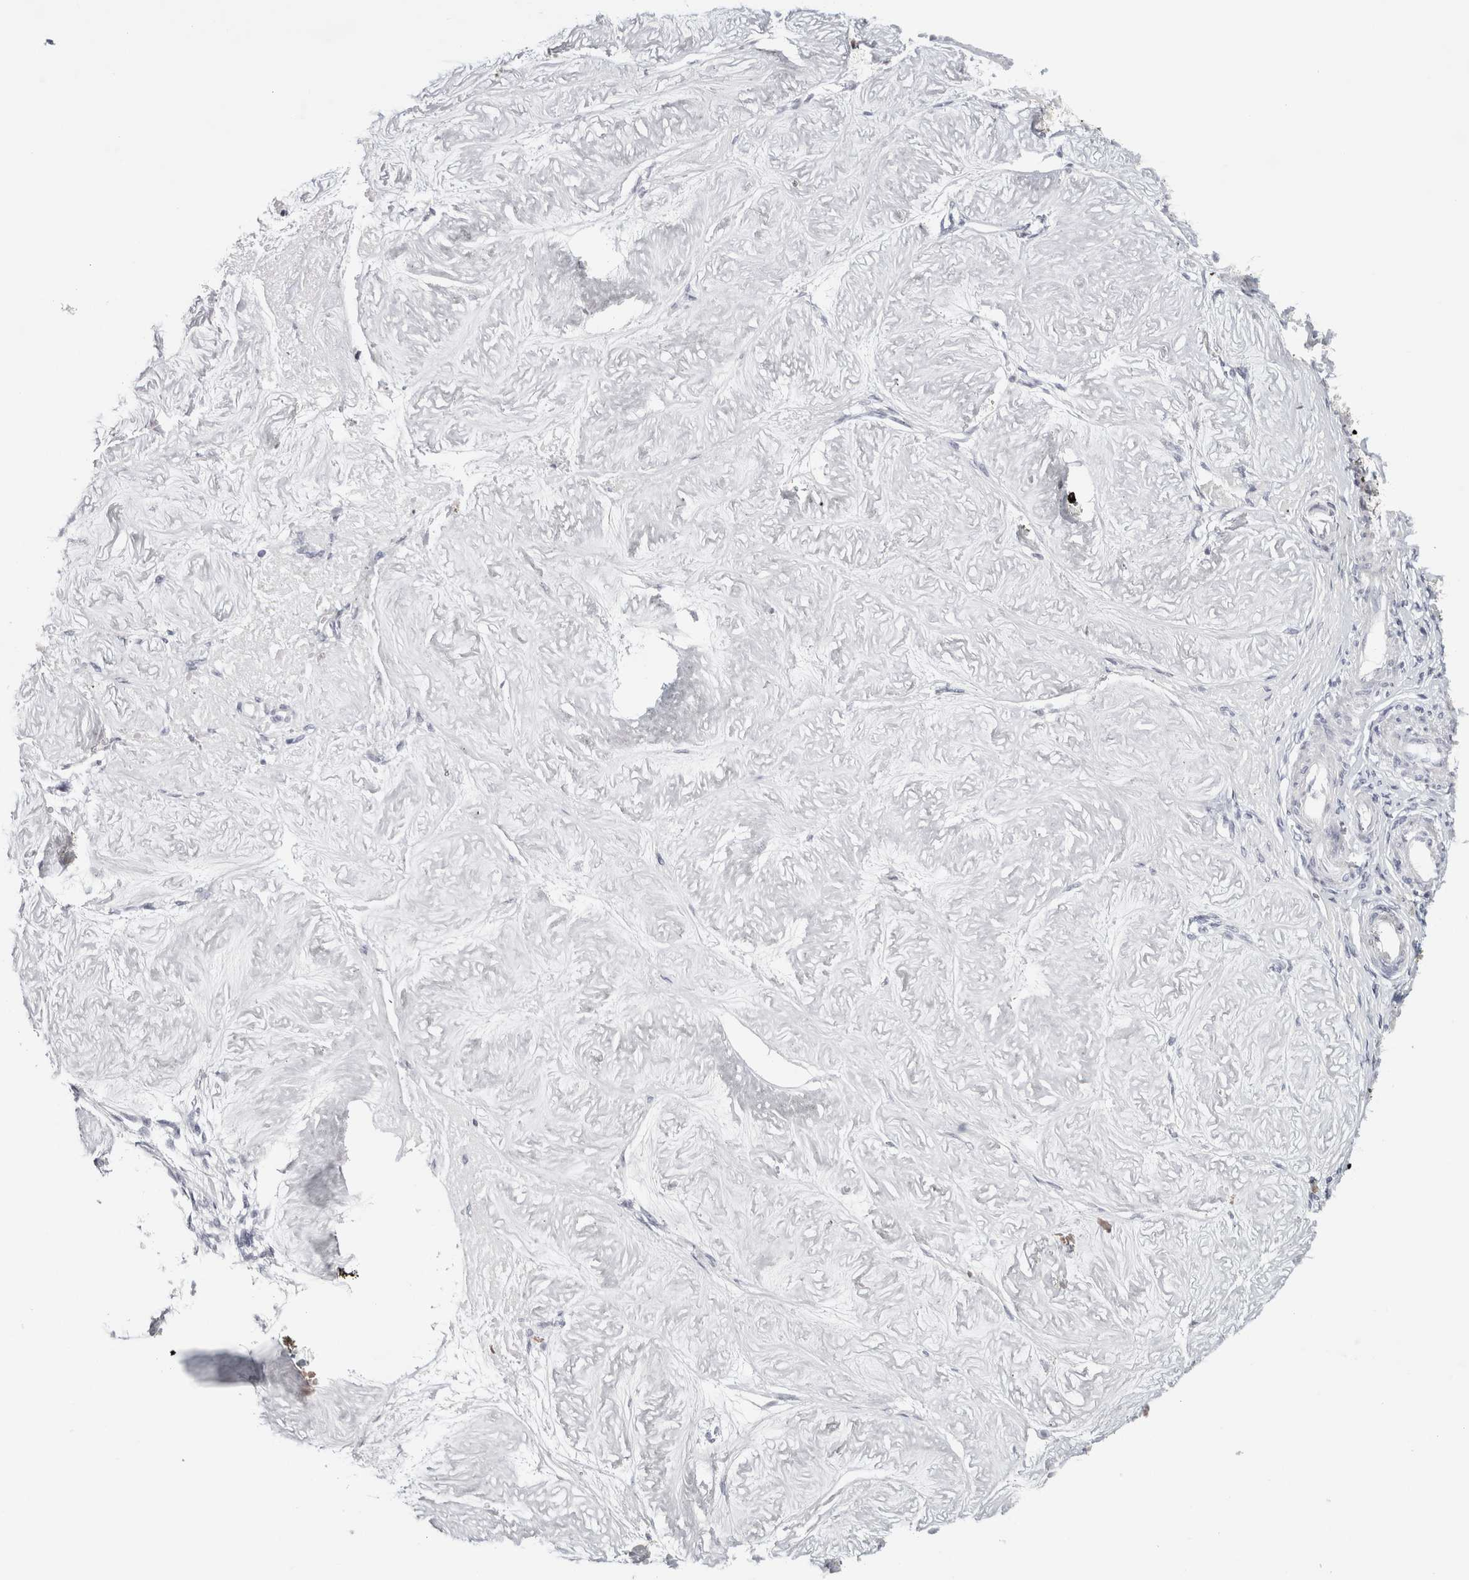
{"staining": {"intensity": "negative", "quantity": "none", "location": "none"}, "tissue": "adipose tissue", "cell_type": "Adipocytes", "image_type": "normal", "snomed": [{"axis": "morphology", "description": "Normal tissue, NOS"}, {"axis": "topography", "description": "Vascular tissue"}, {"axis": "topography", "description": "Fallopian tube"}, {"axis": "topography", "description": "Ovary"}], "caption": "Image shows no significant protein expression in adipocytes of unremarkable adipose tissue. Brightfield microscopy of immunohistochemistry (IHC) stained with DAB (3,3'-diaminobenzidine) (brown) and hematoxylin (blue), captured at high magnification.", "gene": "RPH3AL", "patient": {"sex": "female", "age": 67}}